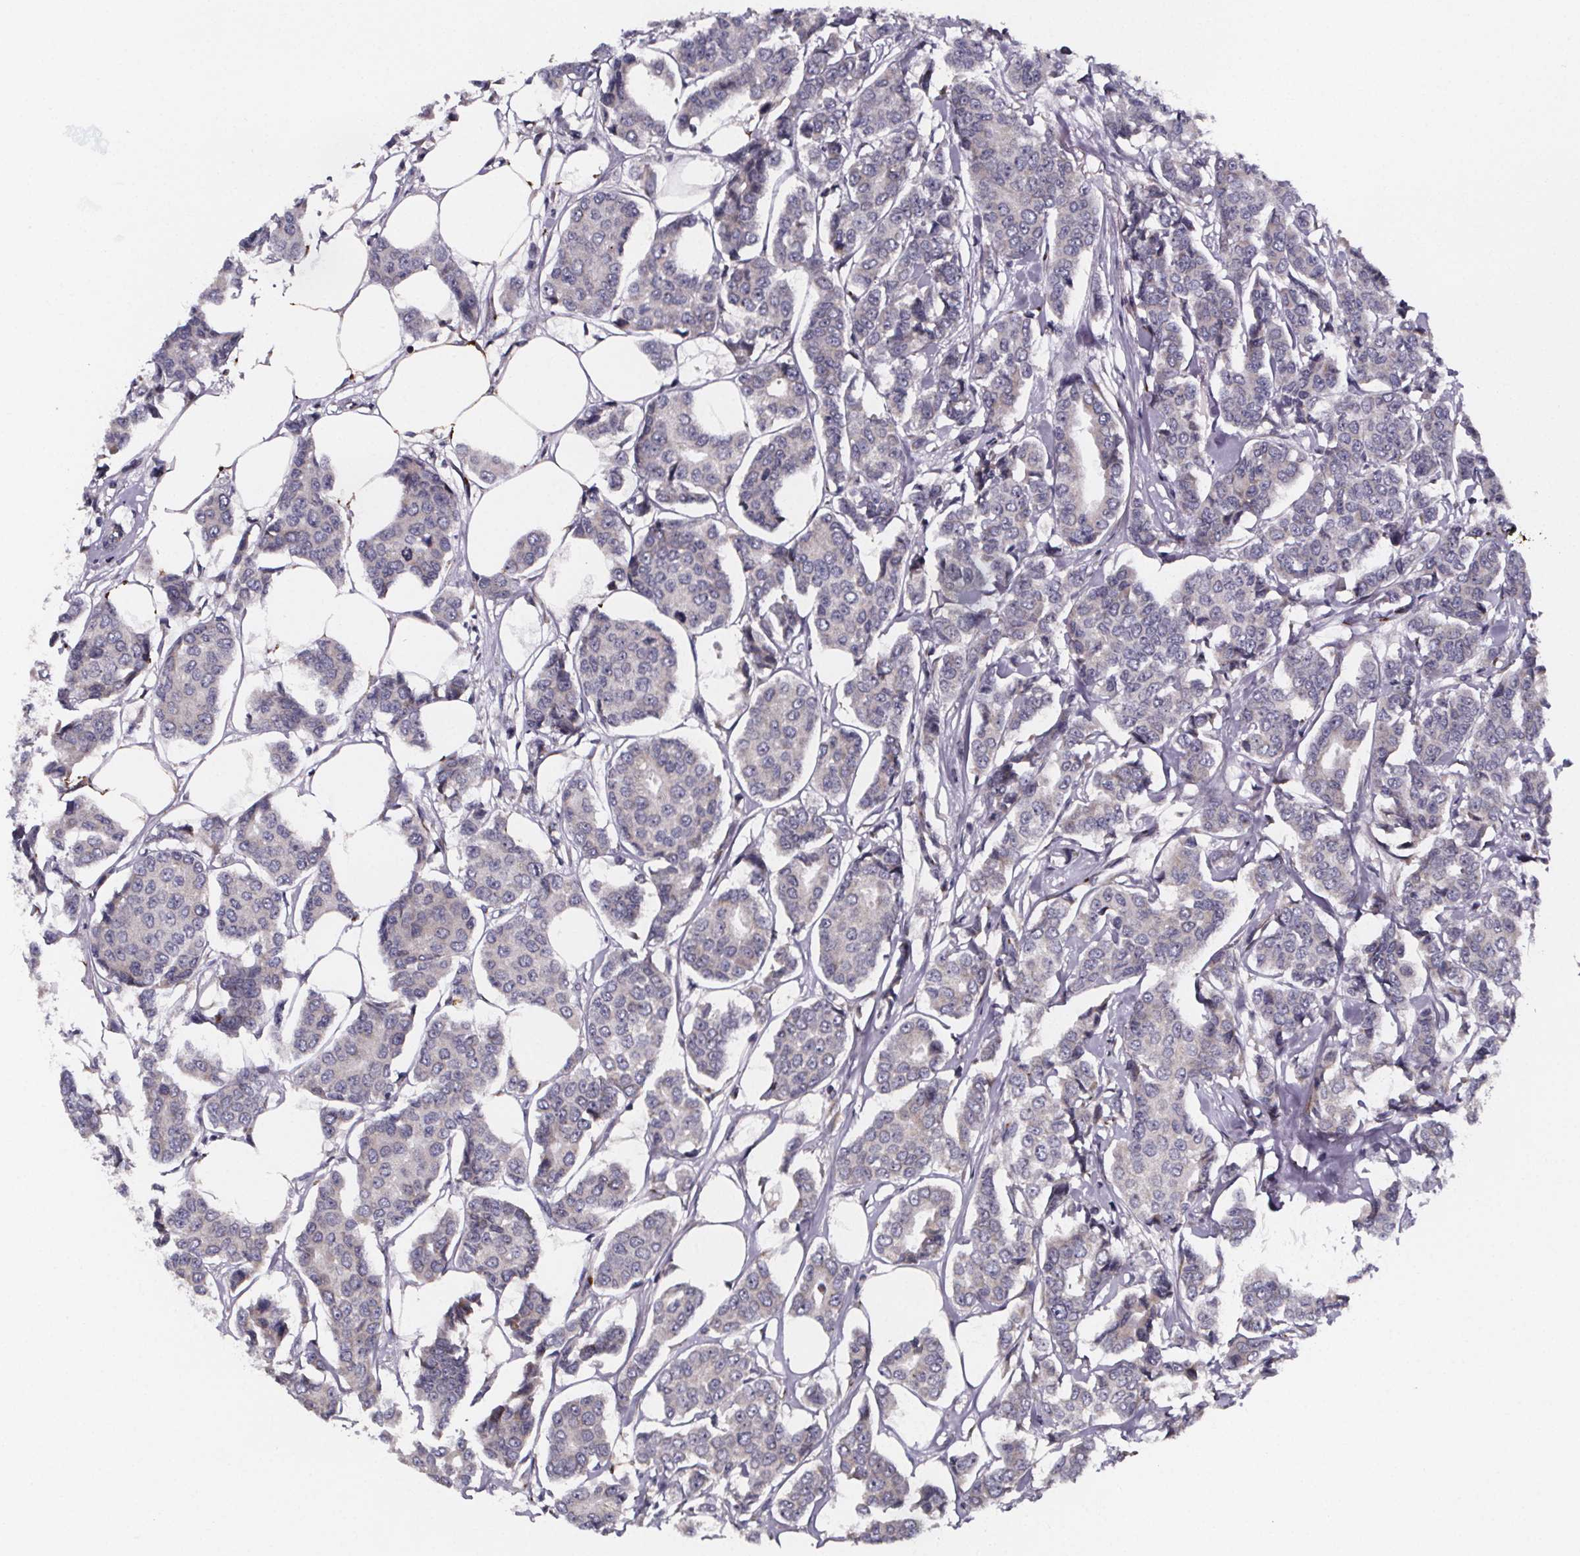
{"staining": {"intensity": "negative", "quantity": "none", "location": "none"}, "tissue": "breast cancer", "cell_type": "Tumor cells", "image_type": "cancer", "snomed": [{"axis": "morphology", "description": "Duct carcinoma"}, {"axis": "topography", "description": "Breast"}], "caption": "This is a histopathology image of immunohistochemistry staining of breast cancer, which shows no expression in tumor cells.", "gene": "NDST1", "patient": {"sex": "female", "age": 94}}